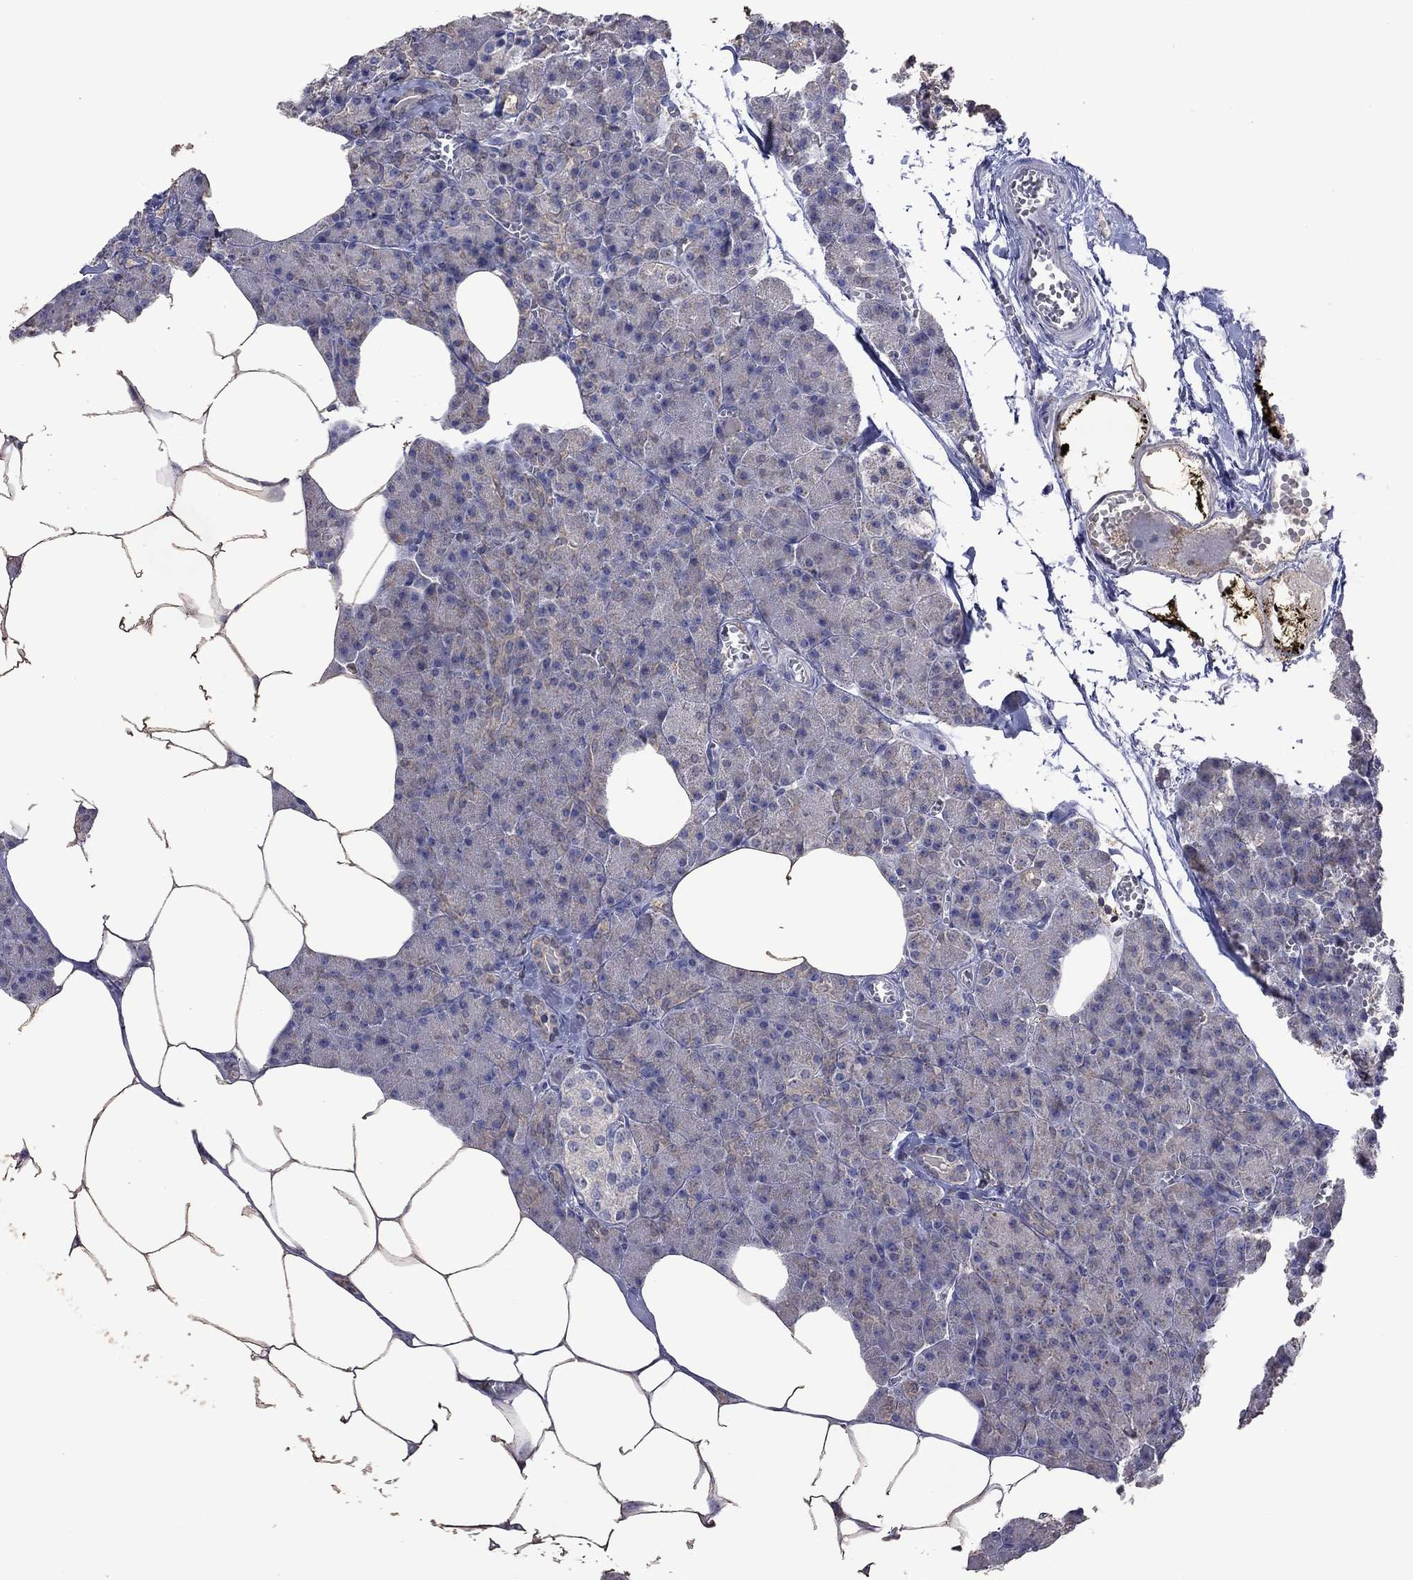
{"staining": {"intensity": "weak", "quantity": "<25%", "location": "cytoplasmic/membranous"}, "tissue": "pancreas", "cell_type": "Exocrine glandular cells", "image_type": "normal", "snomed": [{"axis": "morphology", "description": "Normal tissue, NOS"}, {"axis": "topography", "description": "Pancreas"}], "caption": "This is an immunohistochemistry photomicrograph of normal human pancreas. There is no positivity in exocrine glandular cells.", "gene": "ENSG00000288520", "patient": {"sex": "female", "age": 45}}